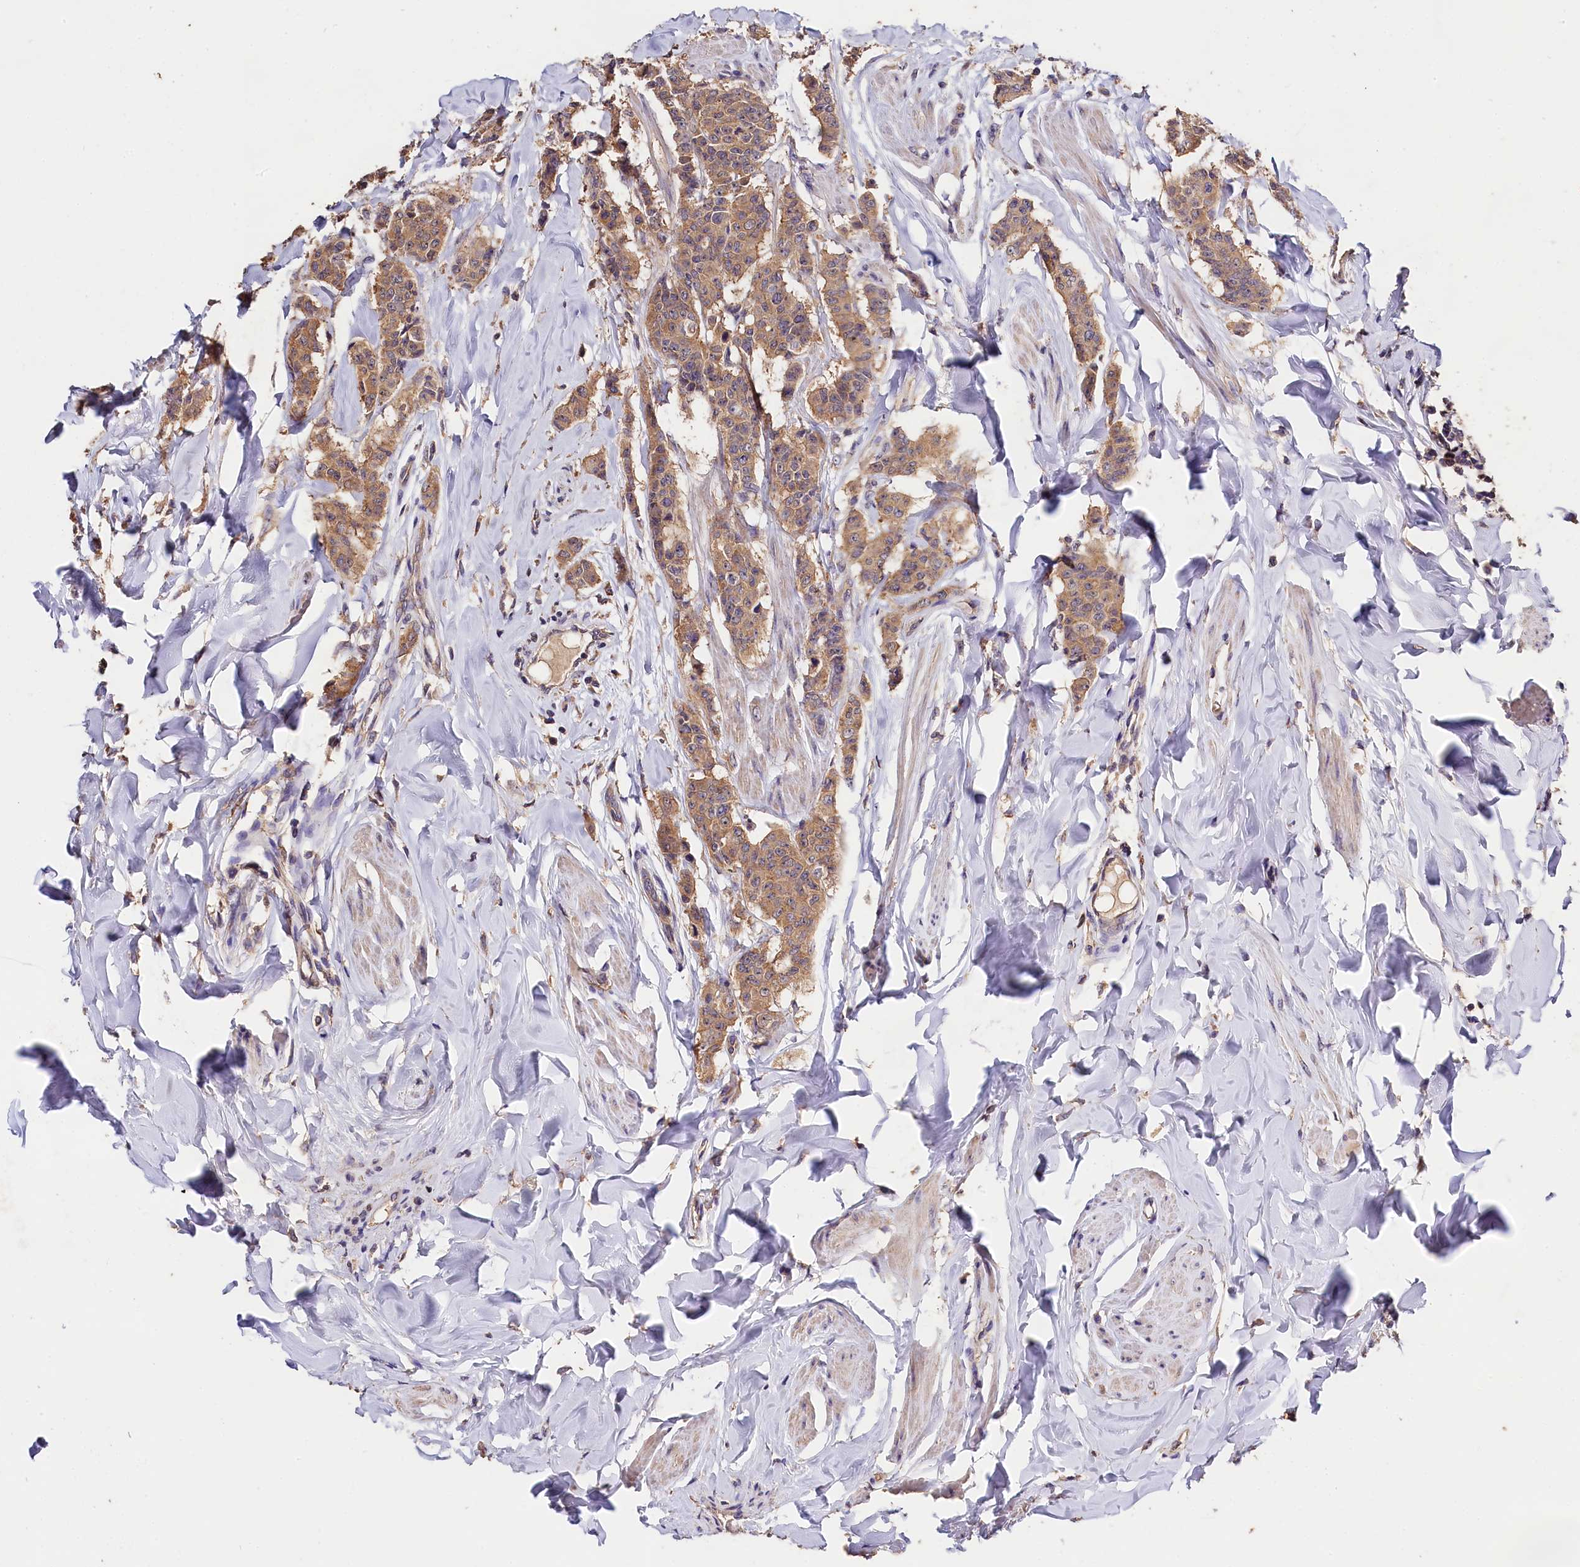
{"staining": {"intensity": "moderate", "quantity": ">75%", "location": "cytoplasmic/membranous"}, "tissue": "breast cancer", "cell_type": "Tumor cells", "image_type": "cancer", "snomed": [{"axis": "morphology", "description": "Duct carcinoma"}, {"axis": "topography", "description": "Breast"}], "caption": "This is a micrograph of IHC staining of breast cancer (infiltrating ductal carcinoma), which shows moderate expression in the cytoplasmic/membranous of tumor cells.", "gene": "OAS3", "patient": {"sex": "female", "age": 40}}